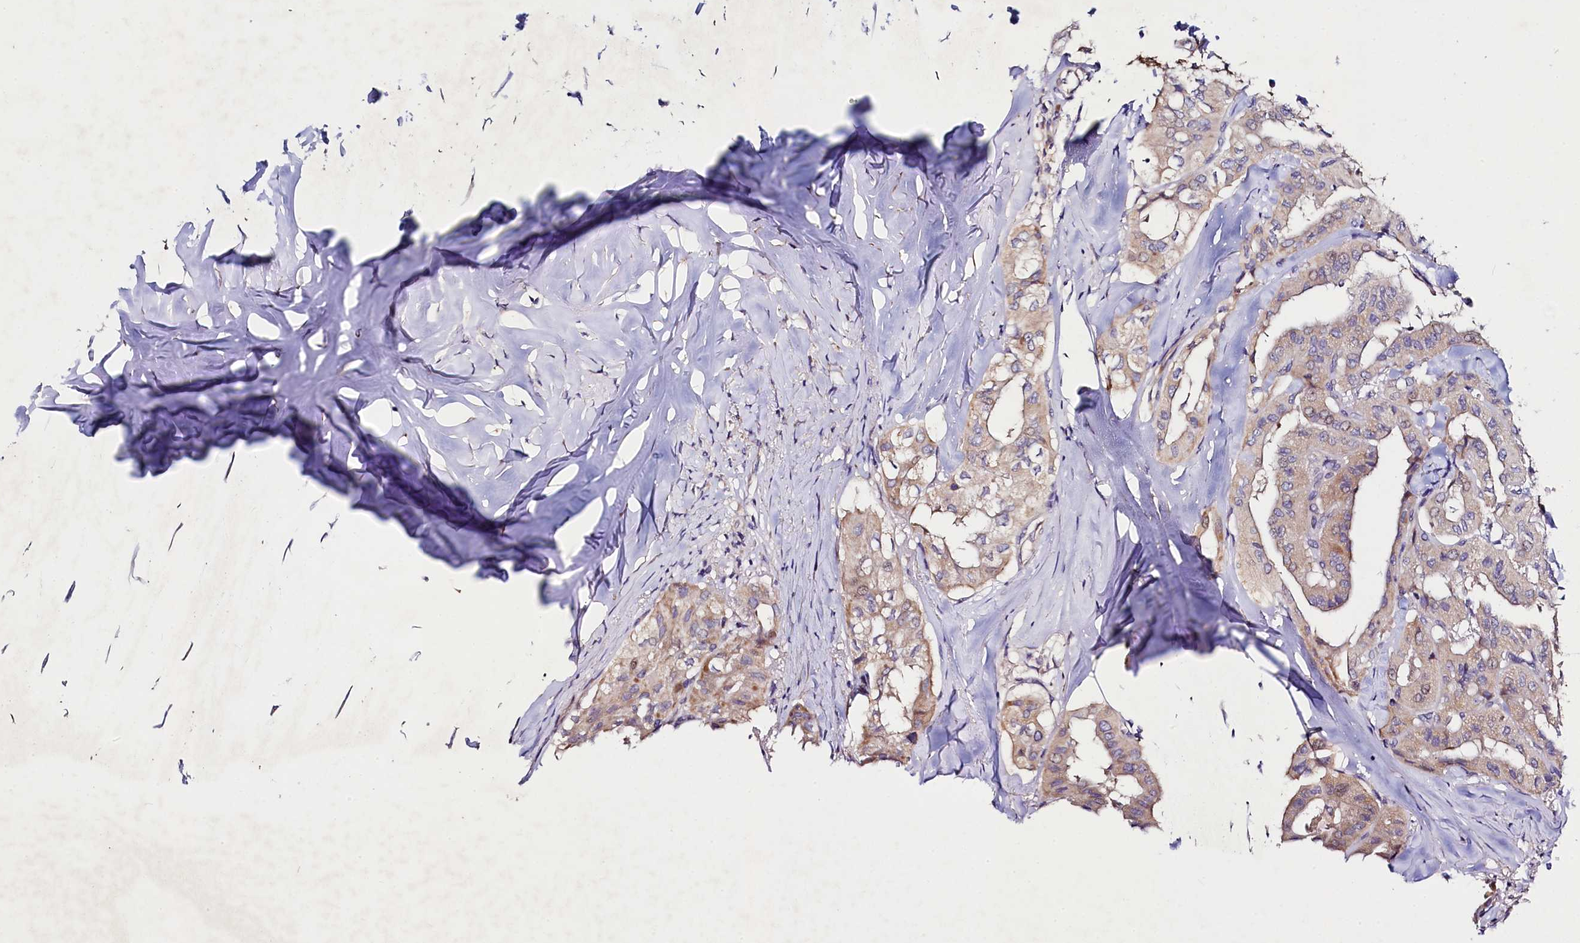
{"staining": {"intensity": "weak", "quantity": "25%-75%", "location": "cytoplasmic/membranous"}, "tissue": "thyroid cancer", "cell_type": "Tumor cells", "image_type": "cancer", "snomed": [{"axis": "morphology", "description": "Papillary adenocarcinoma, NOS"}, {"axis": "topography", "description": "Thyroid gland"}], "caption": "Brown immunohistochemical staining in thyroid papillary adenocarcinoma displays weak cytoplasmic/membranous expression in approximately 25%-75% of tumor cells.", "gene": "FXYD6", "patient": {"sex": "female", "age": 59}}